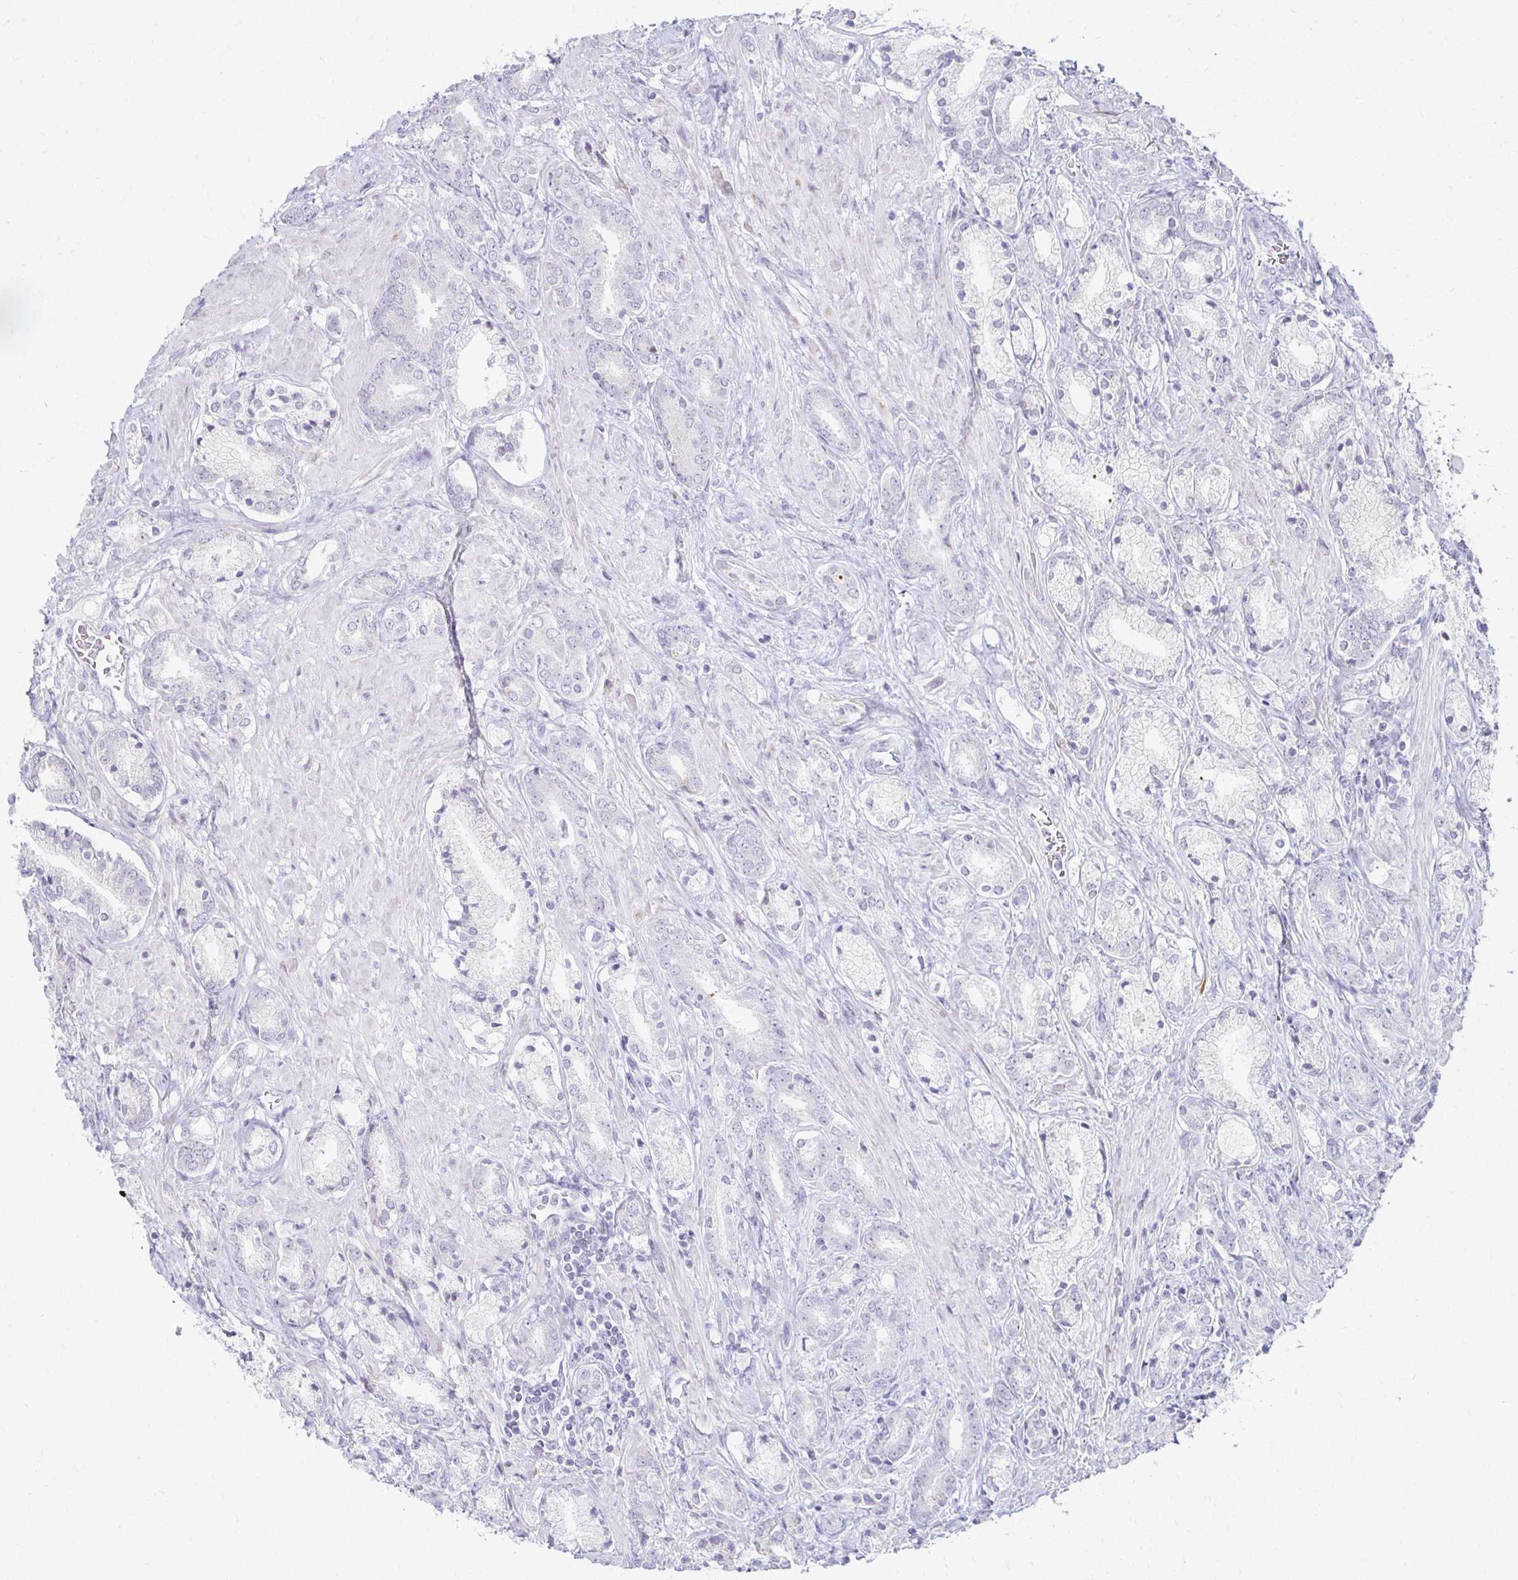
{"staining": {"intensity": "negative", "quantity": "none", "location": "none"}, "tissue": "prostate cancer", "cell_type": "Tumor cells", "image_type": "cancer", "snomed": [{"axis": "morphology", "description": "Adenocarcinoma, High grade"}, {"axis": "topography", "description": "Prostate"}], "caption": "Immunohistochemical staining of human prostate high-grade adenocarcinoma shows no significant staining in tumor cells. (DAB (3,3'-diaminobenzidine) immunohistochemistry (IHC) with hematoxylin counter stain).", "gene": "FCGR2B", "patient": {"sex": "male", "age": 56}}